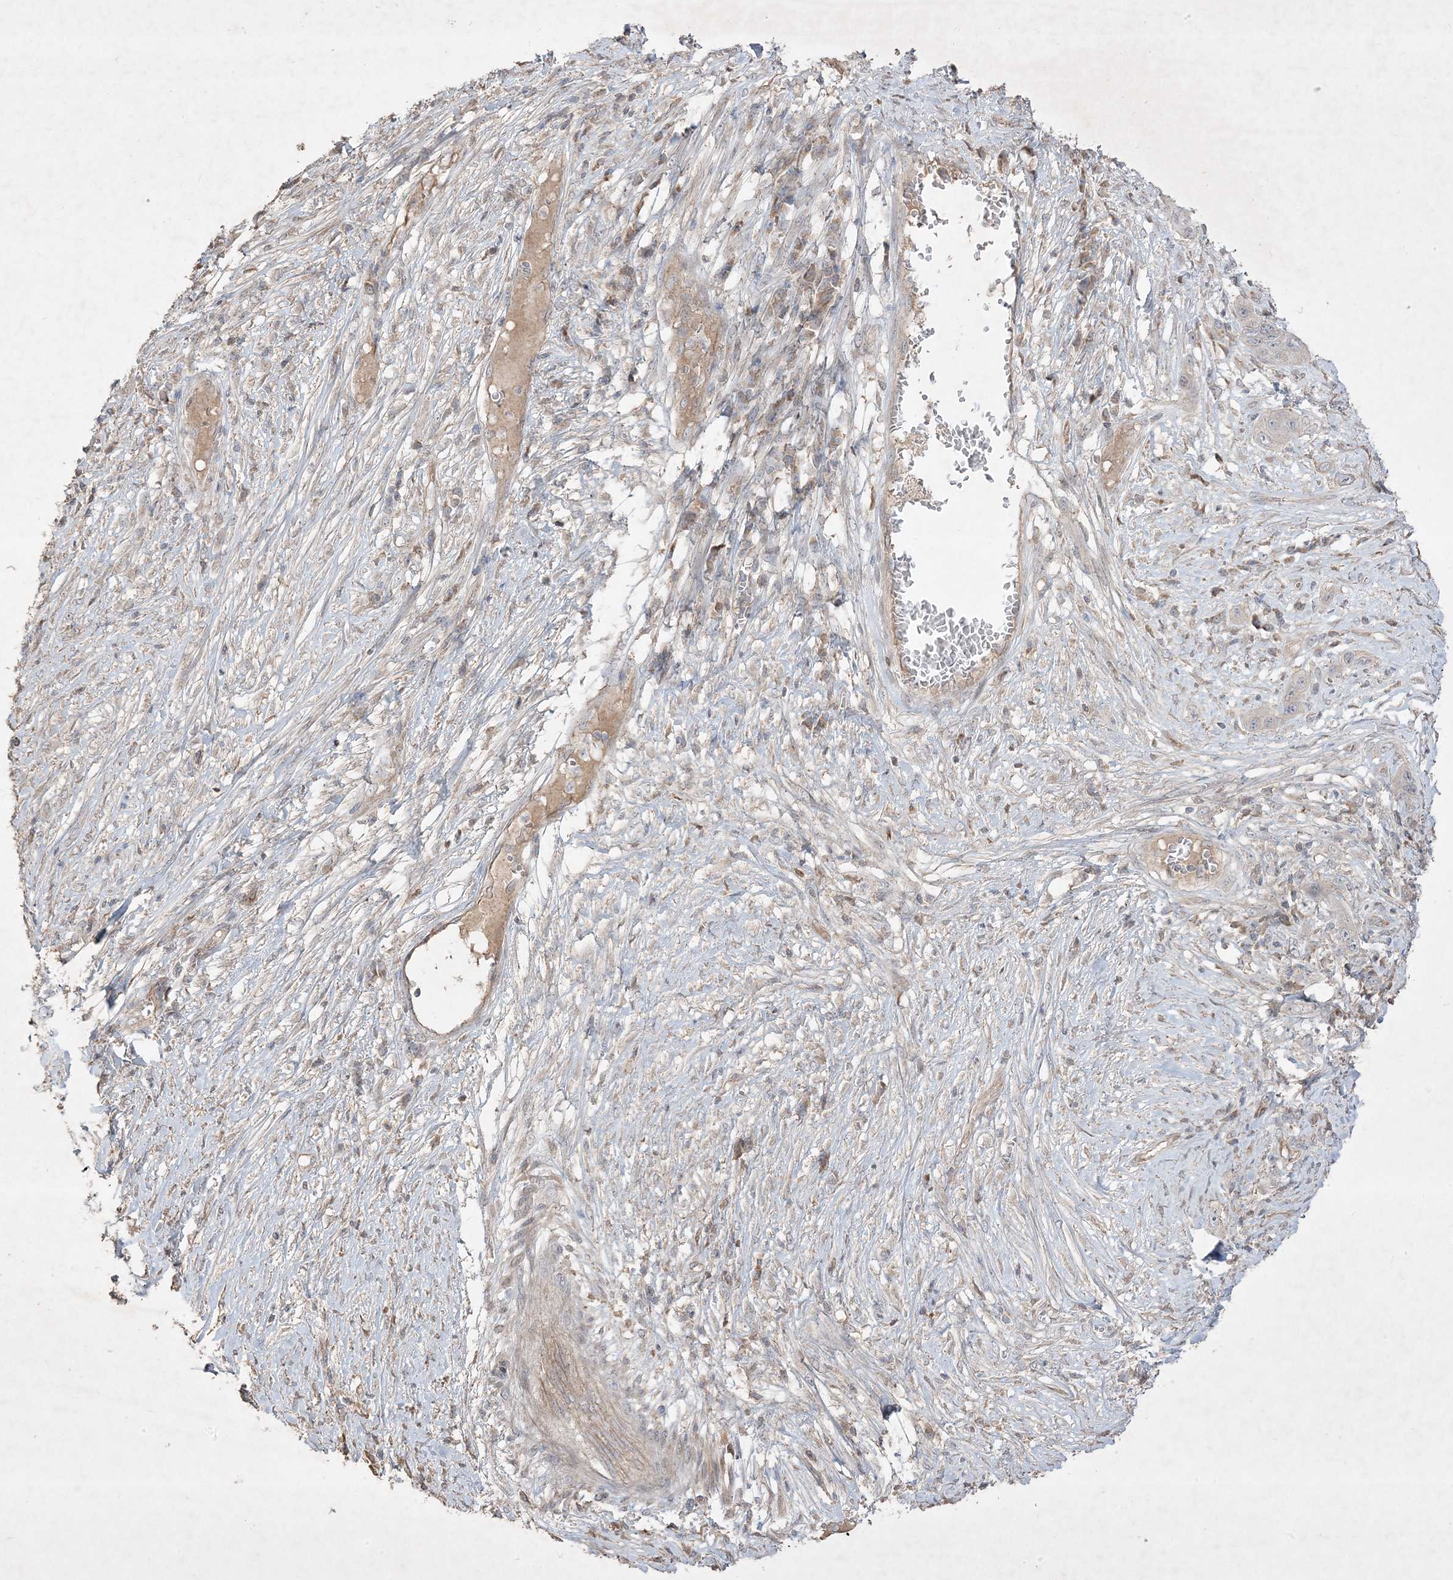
{"staining": {"intensity": "negative", "quantity": "none", "location": "none"}, "tissue": "skin cancer", "cell_type": "Tumor cells", "image_type": "cancer", "snomed": [{"axis": "morphology", "description": "Squamous cell carcinoma, NOS"}, {"axis": "topography", "description": "Skin"}], "caption": "High magnification brightfield microscopy of skin cancer stained with DAB (brown) and counterstained with hematoxylin (blue): tumor cells show no significant expression. Brightfield microscopy of immunohistochemistry (IHC) stained with DAB (3,3'-diaminobenzidine) (brown) and hematoxylin (blue), captured at high magnification.", "gene": "RGL4", "patient": {"sex": "male", "age": 55}}